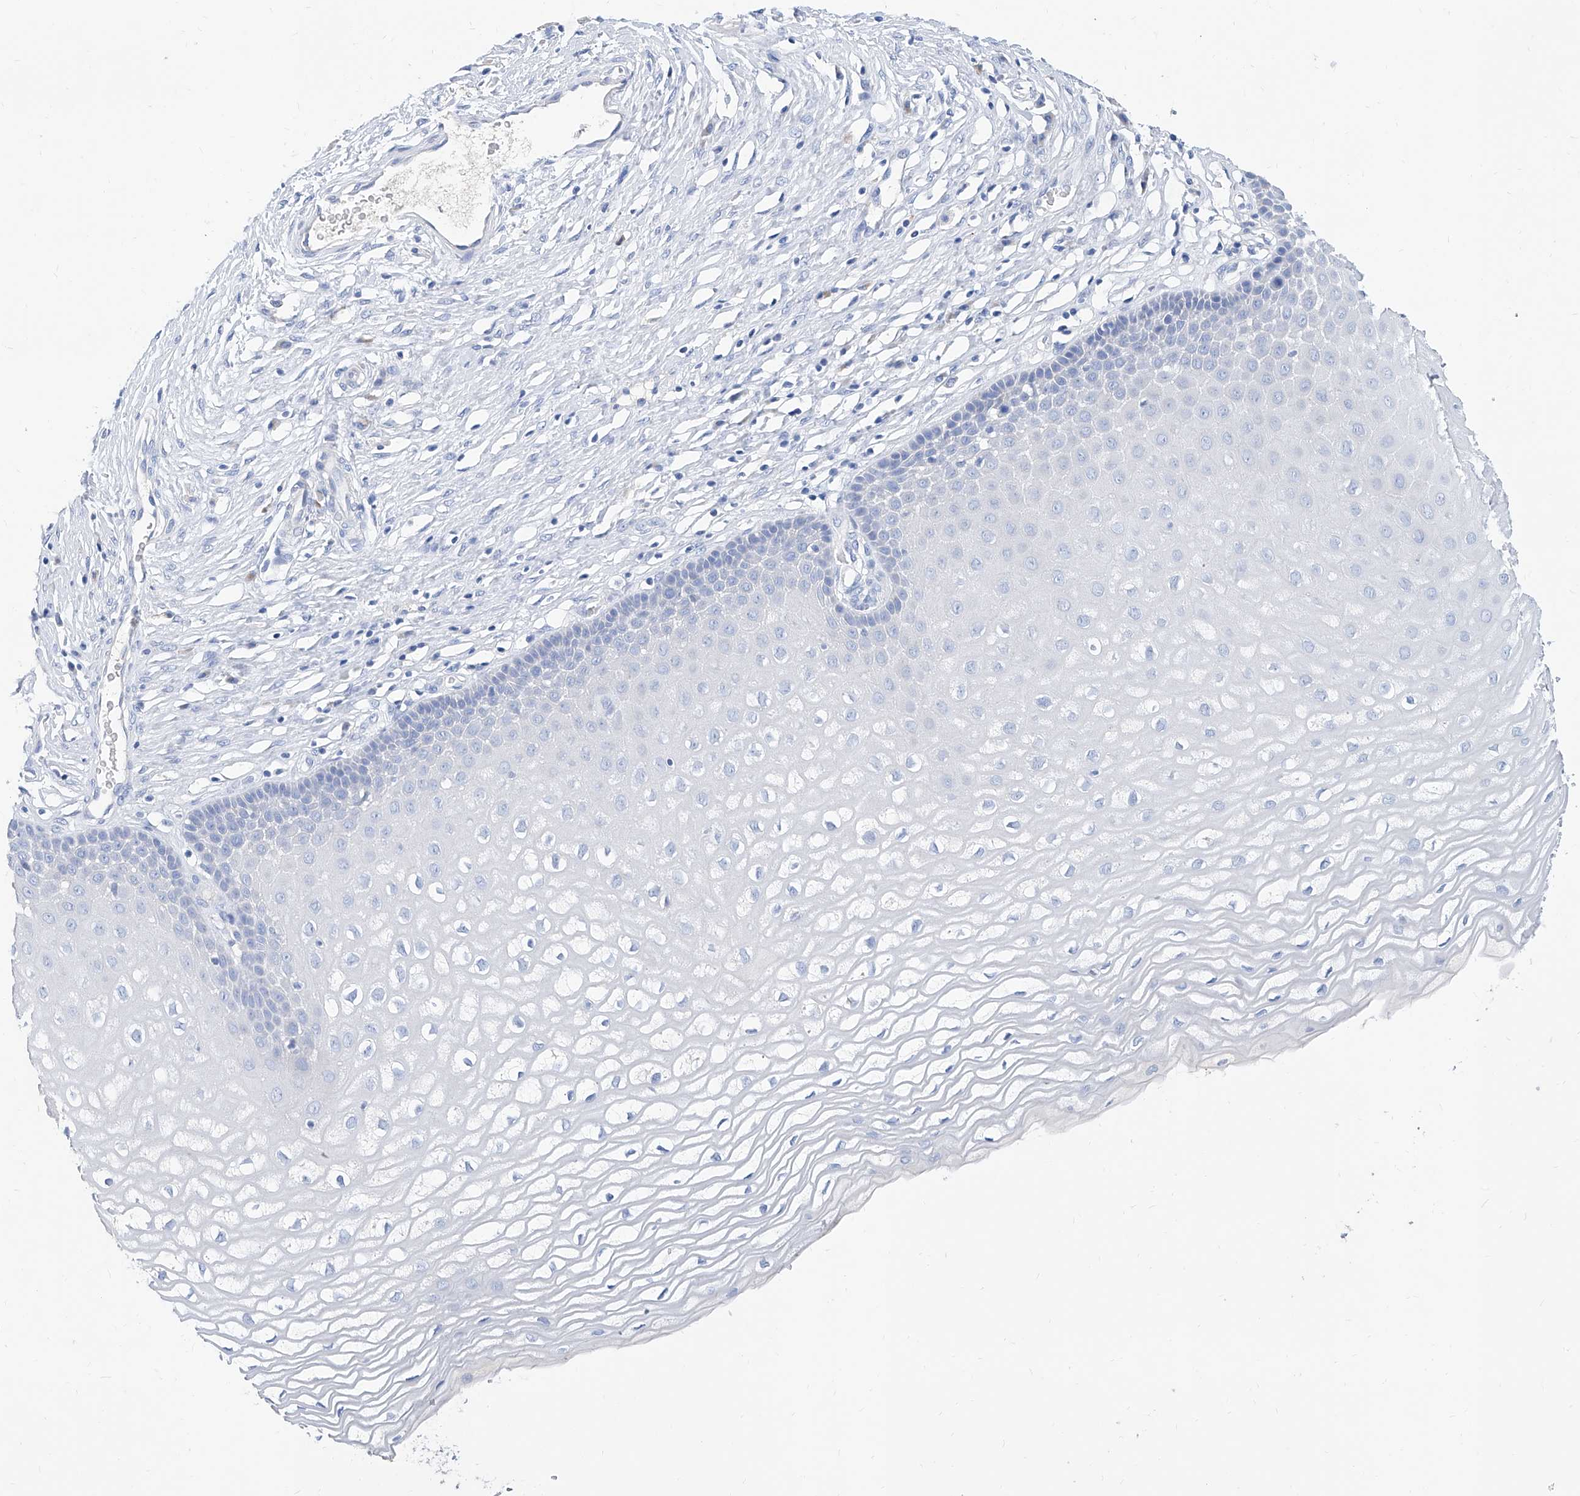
{"staining": {"intensity": "negative", "quantity": "none", "location": "none"}, "tissue": "cervix", "cell_type": "Glandular cells", "image_type": "normal", "snomed": [{"axis": "morphology", "description": "Normal tissue, NOS"}, {"axis": "topography", "description": "Cervix"}], "caption": "This is an immunohistochemistry micrograph of benign human cervix. There is no positivity in glandular cells.", "gene": "SLC25A29", "patient": {"sex": "female", "age": 55}}